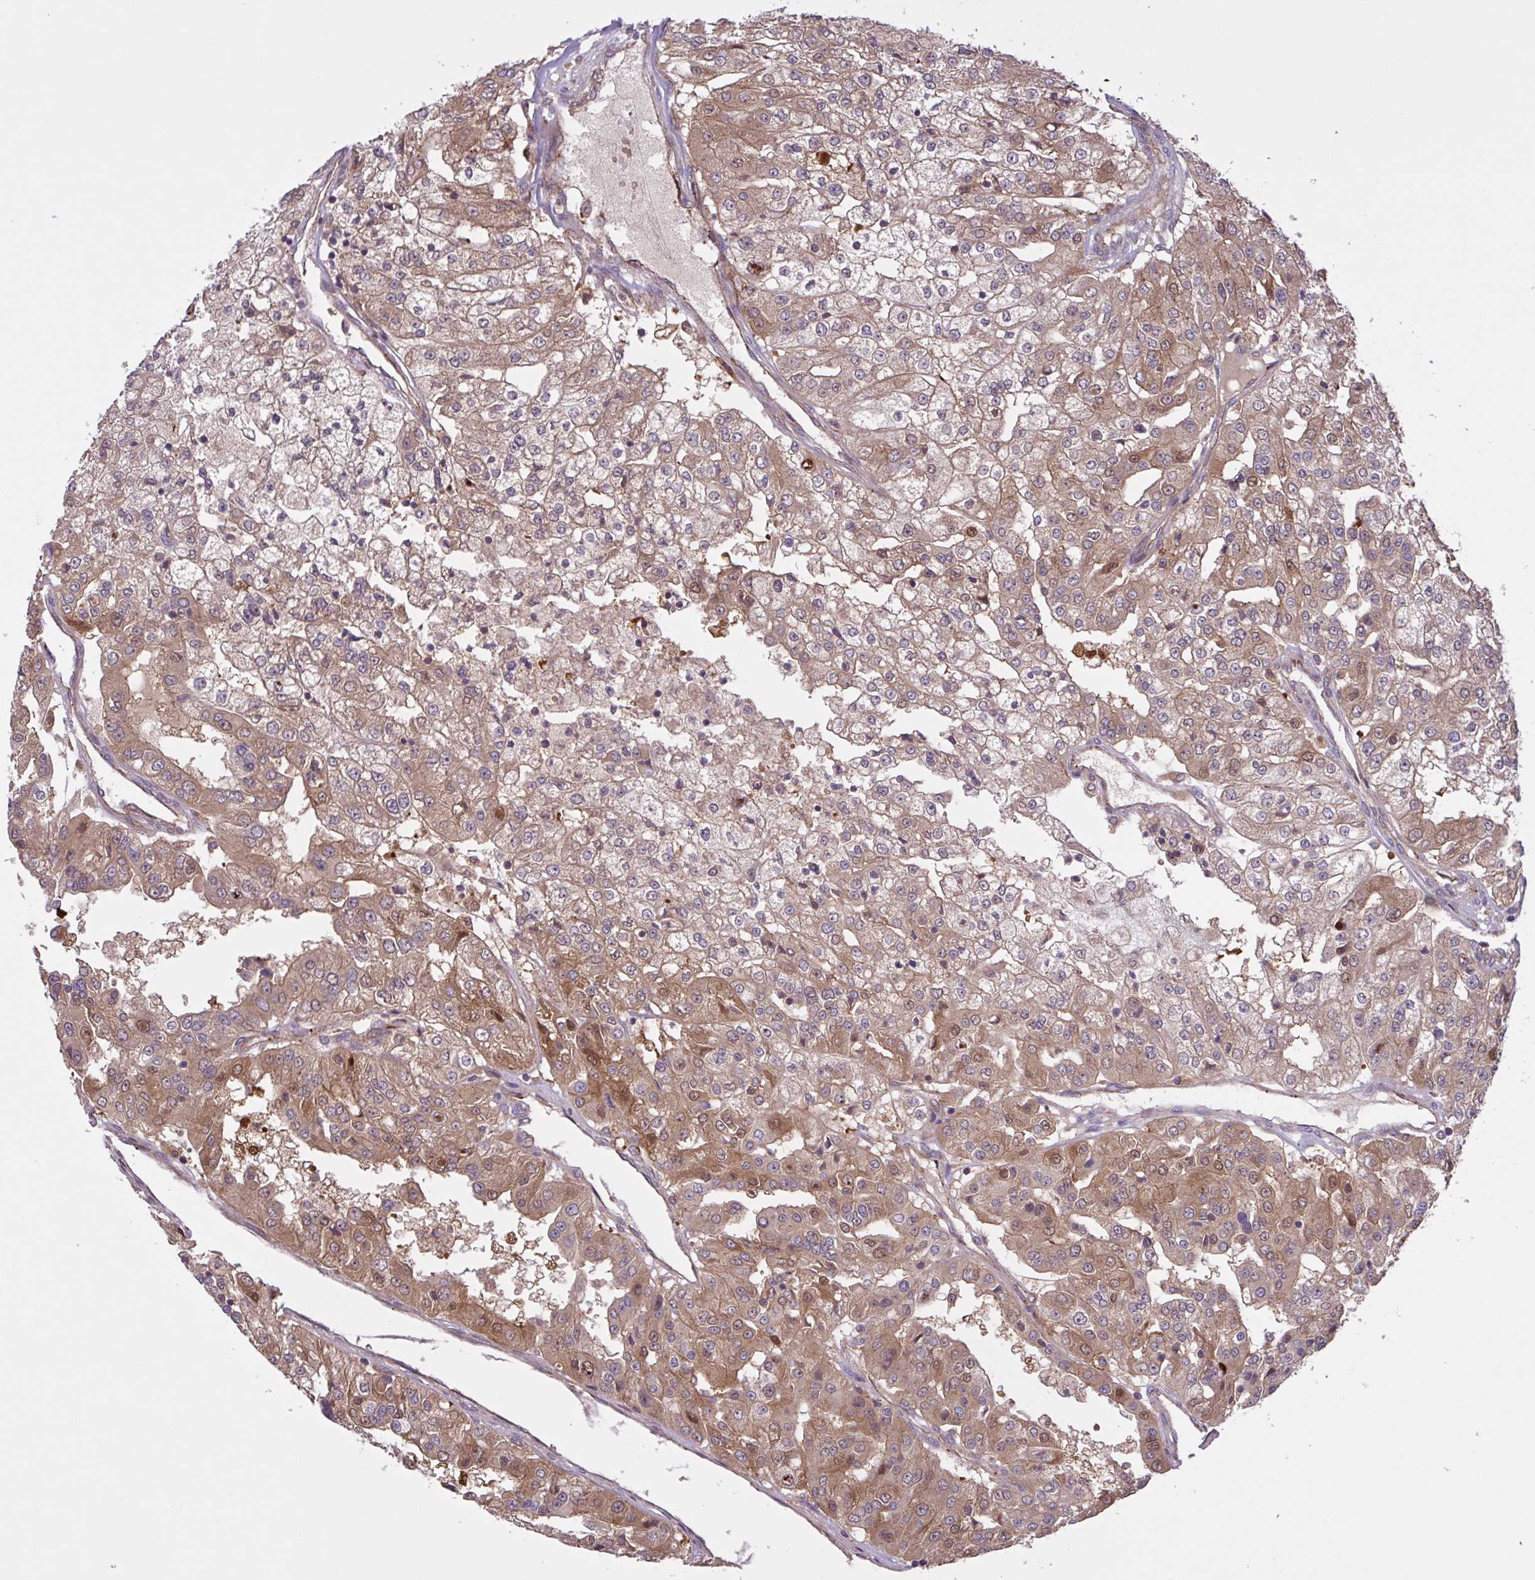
{"staining": {"intensity": "moderate", "quantity": ">75%", "location": "cytoplasmic/membranous"}, "tissue": "renal cancer", "cell_type": "Tumor cells", "image_type": "cancer", "snomed": [{"axis": "morphology", "description": "Adenocarcinoma, NOS"}, {"axis": "topography", "description": "Kidney"}], "caption": "Immunohistochemistry of human adenocarcinoma (renal) exhibits medium levels of moderate cytoplasmic/membranous expression in about >75% of tumor cells. (brown staining indicates protein expression, while blue staining denotes nuclei).", "gene": "INTS10", "patient": {"sex": "female", "age": 63}}